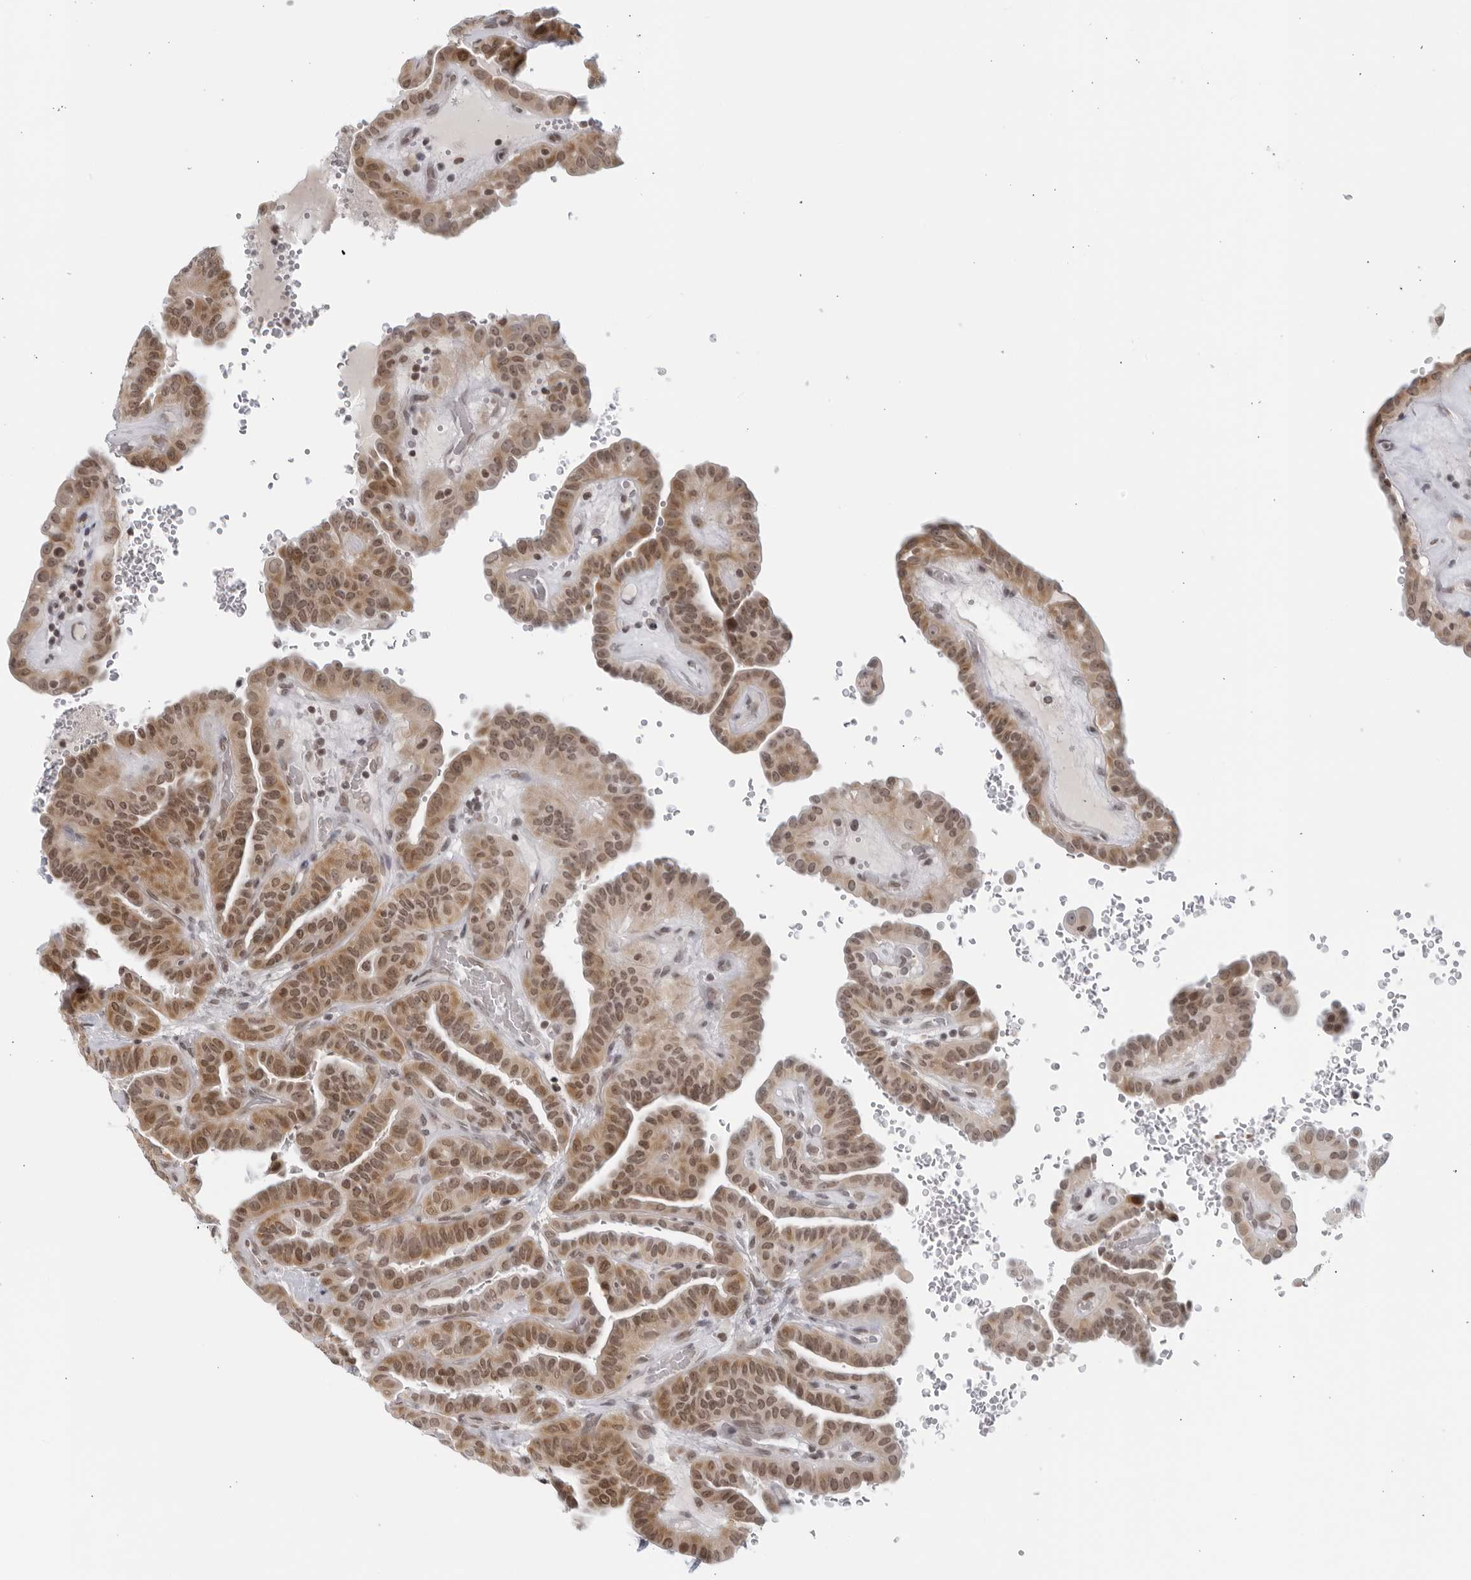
{"staining": {"intensity": "moderate", "quantity": ">75%", "location": "cytoplasmic/membranous,nuclear"}, "tissue": "thyroid cancer", "cell_type": "Tumor cells", "image_type": "cancer", "snomed": [{"axis": "morphology", "description": "Papillary adenocarcinoma, NOS"}, {"axis": "topography", "description": "Thyroid gland"}], "caption": "A photomicrograph showing moderate cytoplasmic/membranous and nuclear positivity in approximately >75% of tumor cells in thyroid papillary adenocarcinoma, as visualized by brown immunohistochemical staining.", "gene": "RAB11FIP3", "patient": {"sex": "male", "age": 77}}